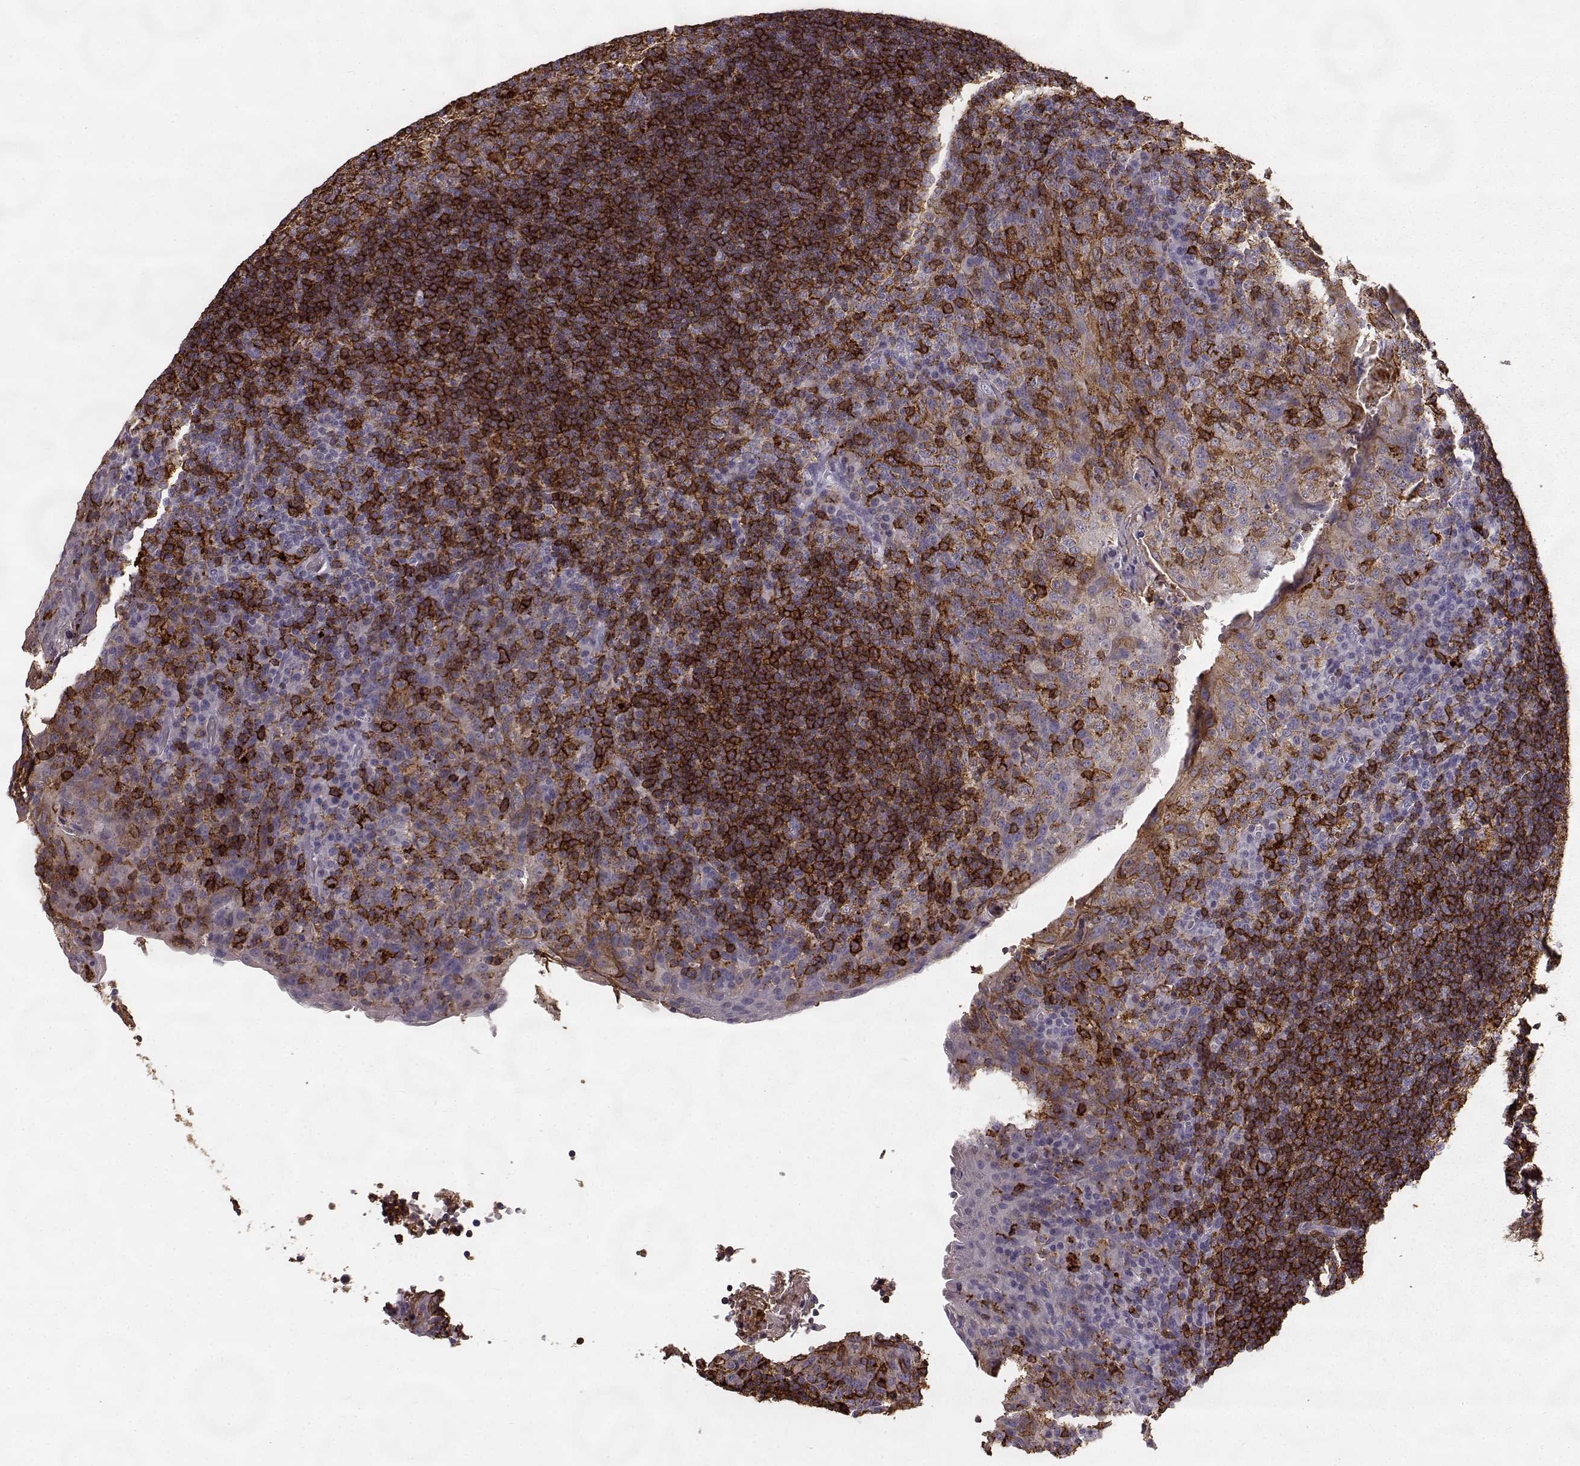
{"staining": {"intensity": "strong", "quantity": "25%-75%", "location": "cytoplasmic/membranous"}, "tissue": "tonsil", "cell_type": "Germinal center cells", "image_type": "normal", "snomed": [{"axis": "morphology", "description": "Normal tissue, NOS"}, {"axis": "topography", "description": "Tonsil"}], "caption": "The micrograph reveals immunohistochemical staining of unremarkable tonsil. There is strong cytoplasmic/membranous staining is identified in about 25%-75% of germinal center cells.", "gene": "CCNF", "patient": {"sex": "male", "age": 17}}